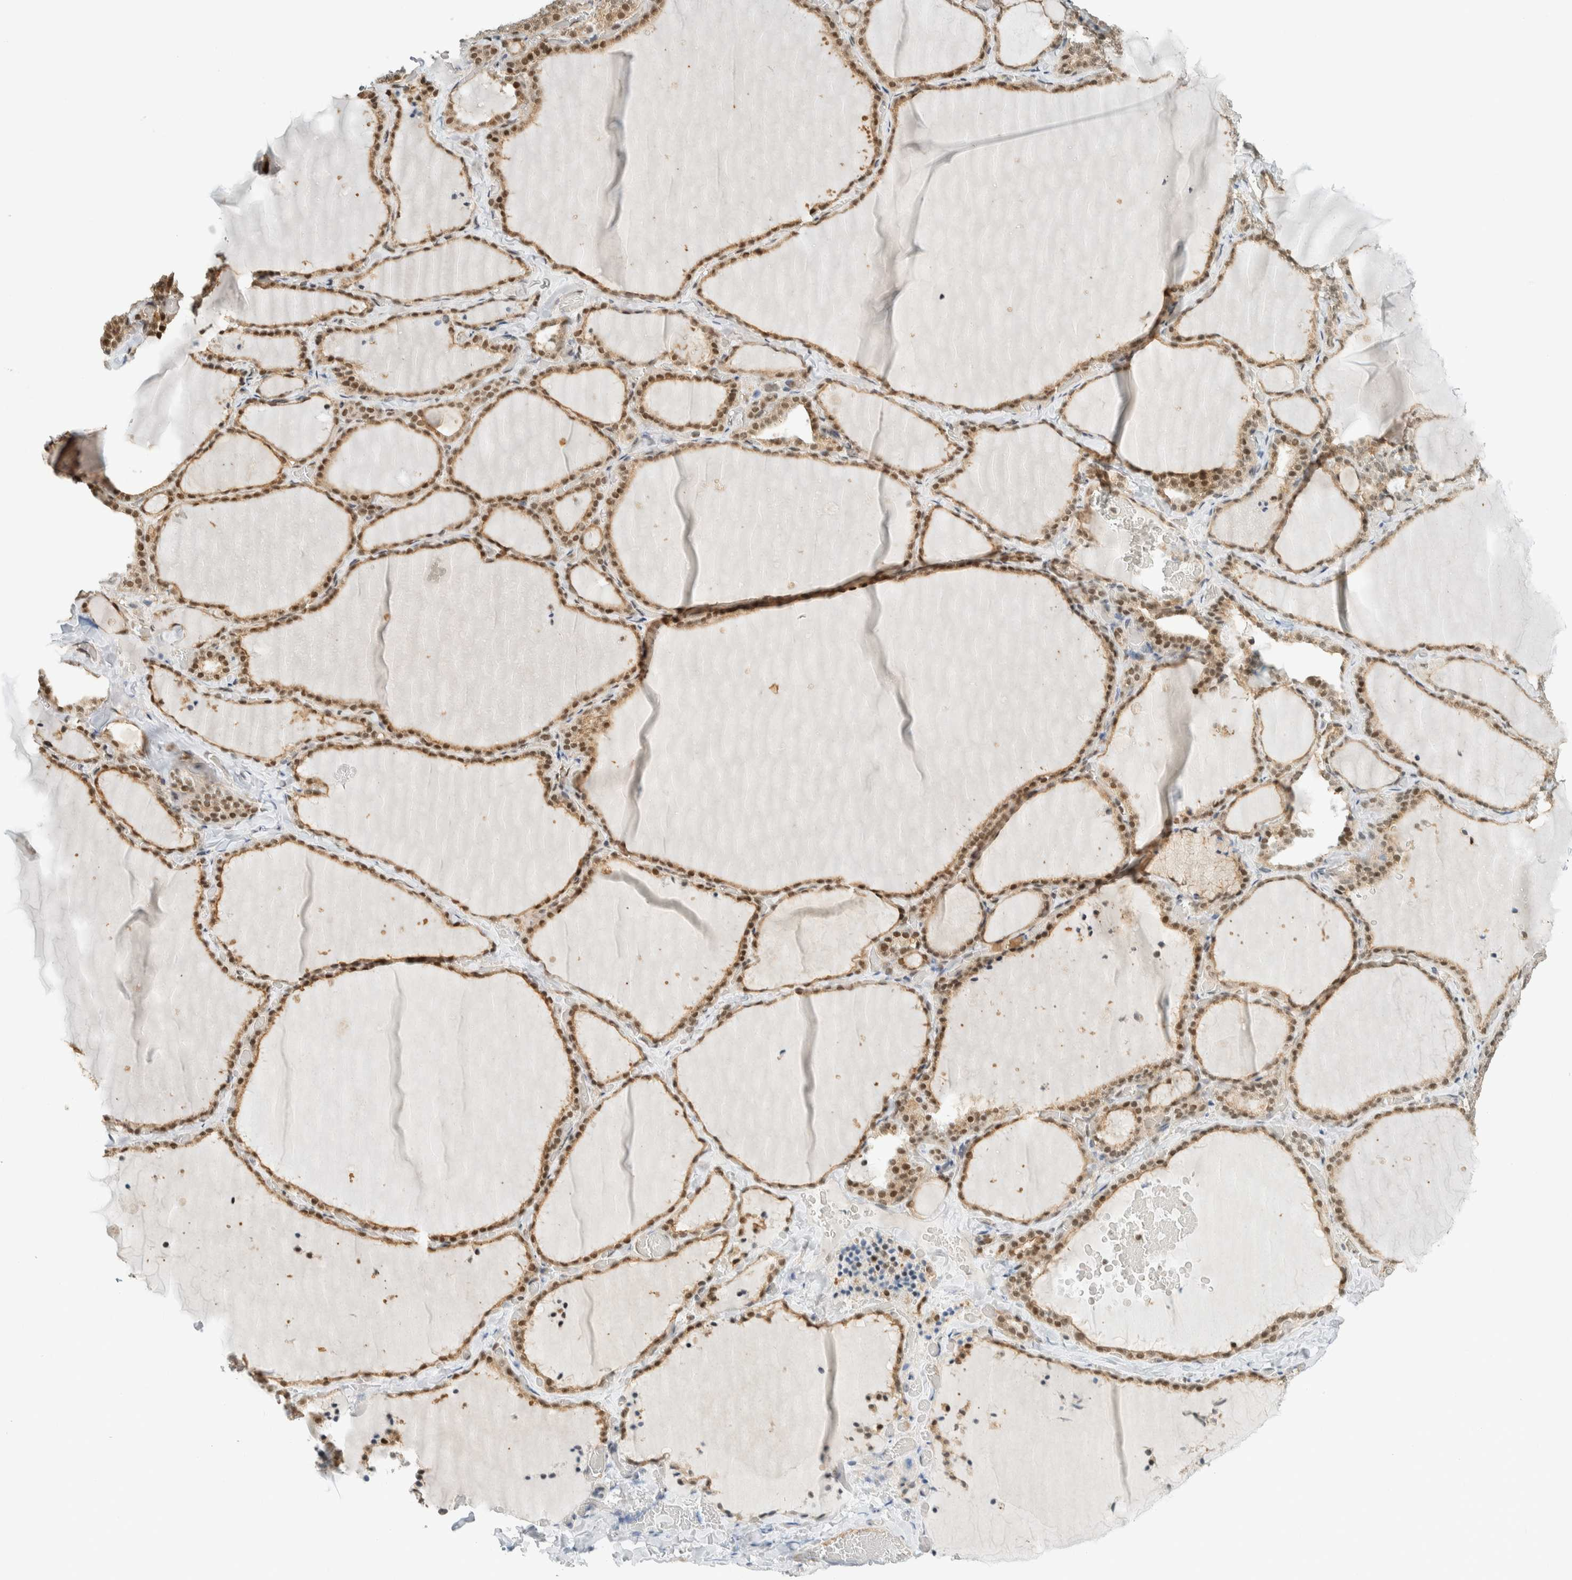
{"staining": {"intensity": "moderate", "quantity": ">75%", "location": "cytoplasmic/membranous,nuclear"}, "tissue": "thyroid gland", "cell_type": "Glandular cells", "image_type": "normal", "snomed": [{"axis": "morphology", "description": "Normal tissue, NOS"}, {"axis": "topography", "description": "Thyroid gland"}], "caption": "Human thyroid gland stained for a protein (brown) displays moderate cytoplasmic/membranous,nuclear positive staining in about >75% of glandular cells.", "gene": "NIBAN2", "patient": {"sex": "female", "age": 22}}